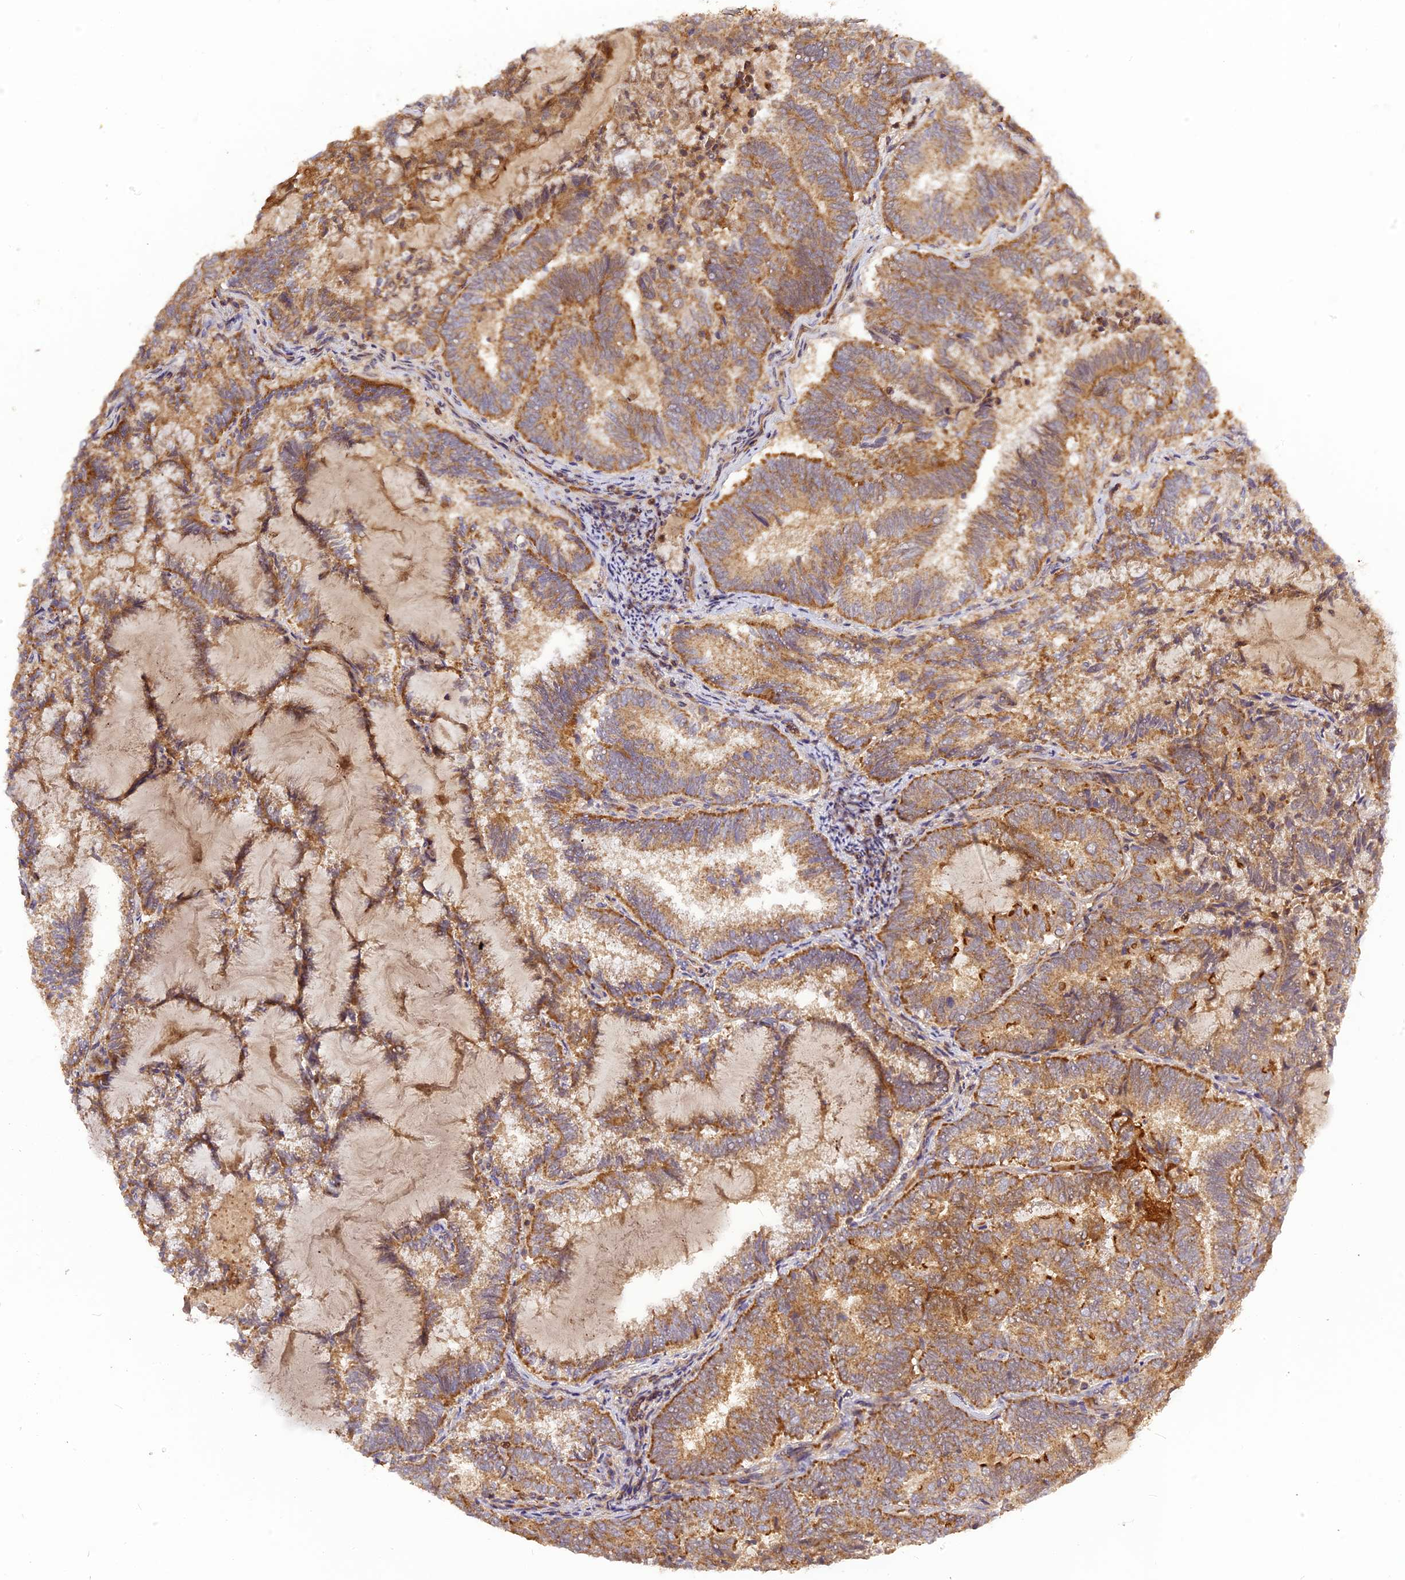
{"staining": {"intensity": "moderate", "quantity": ">75%", "location": "cytoplasmic/membranous"}, "tissue": "endometrial cancer", "cell_type": "Tumor cells", "image_type": "cancer", "snomed": [{"axis": "morphology", "description": "Adenocarcinoma, NOS"}, {"axis": "topography", "description": "Endometrium"}], "caption": "This is a histology image of IHC staining of adenocarcinoma (endometrial), which shows moderate expression in the cytoplasmic/membranous of tumor cells.", "gene": "RPIA", "patient": {"sex": "female", "age": 80}}